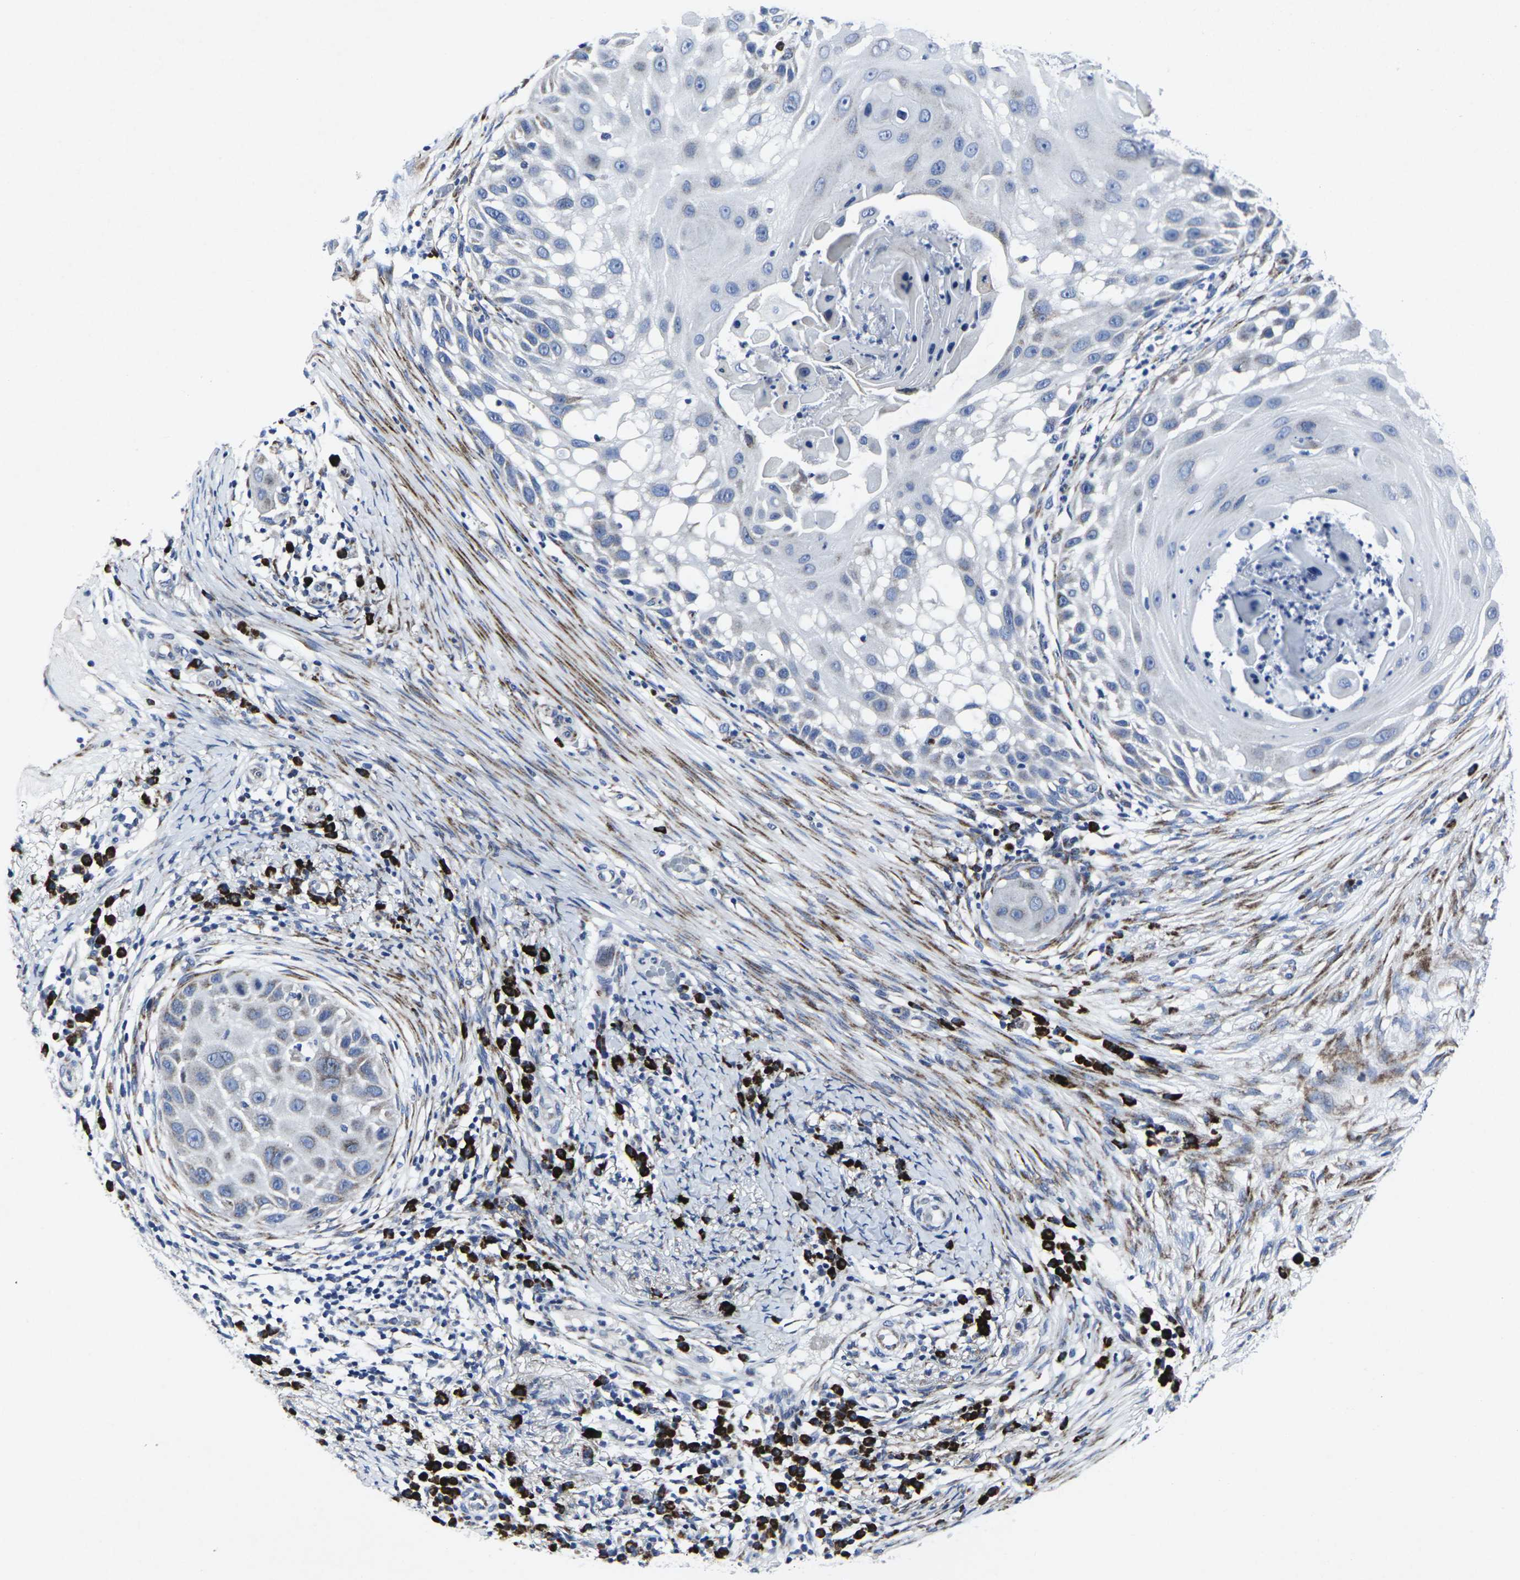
{"staining": {"intensity": "weak", "quantity": "<25%", "location": "cytoplasmic/membranous"}, "tissue": "skin cancer", "cell_type": "Tumor cells", "image_type": "cancer", "snomed": [{"axis": "morphology", "description": "Squamous cell carcinoma, NOS"}, {"axis": "topography", "description": "Skin"}], "caption": "This is an immunohistochemistry photomicrograph of human skin cancer (squamous cell carcinoma). There is no positivity in tumor cells.", "gene": "RPN1", "patient": {"sex": "female", "age": 44}}